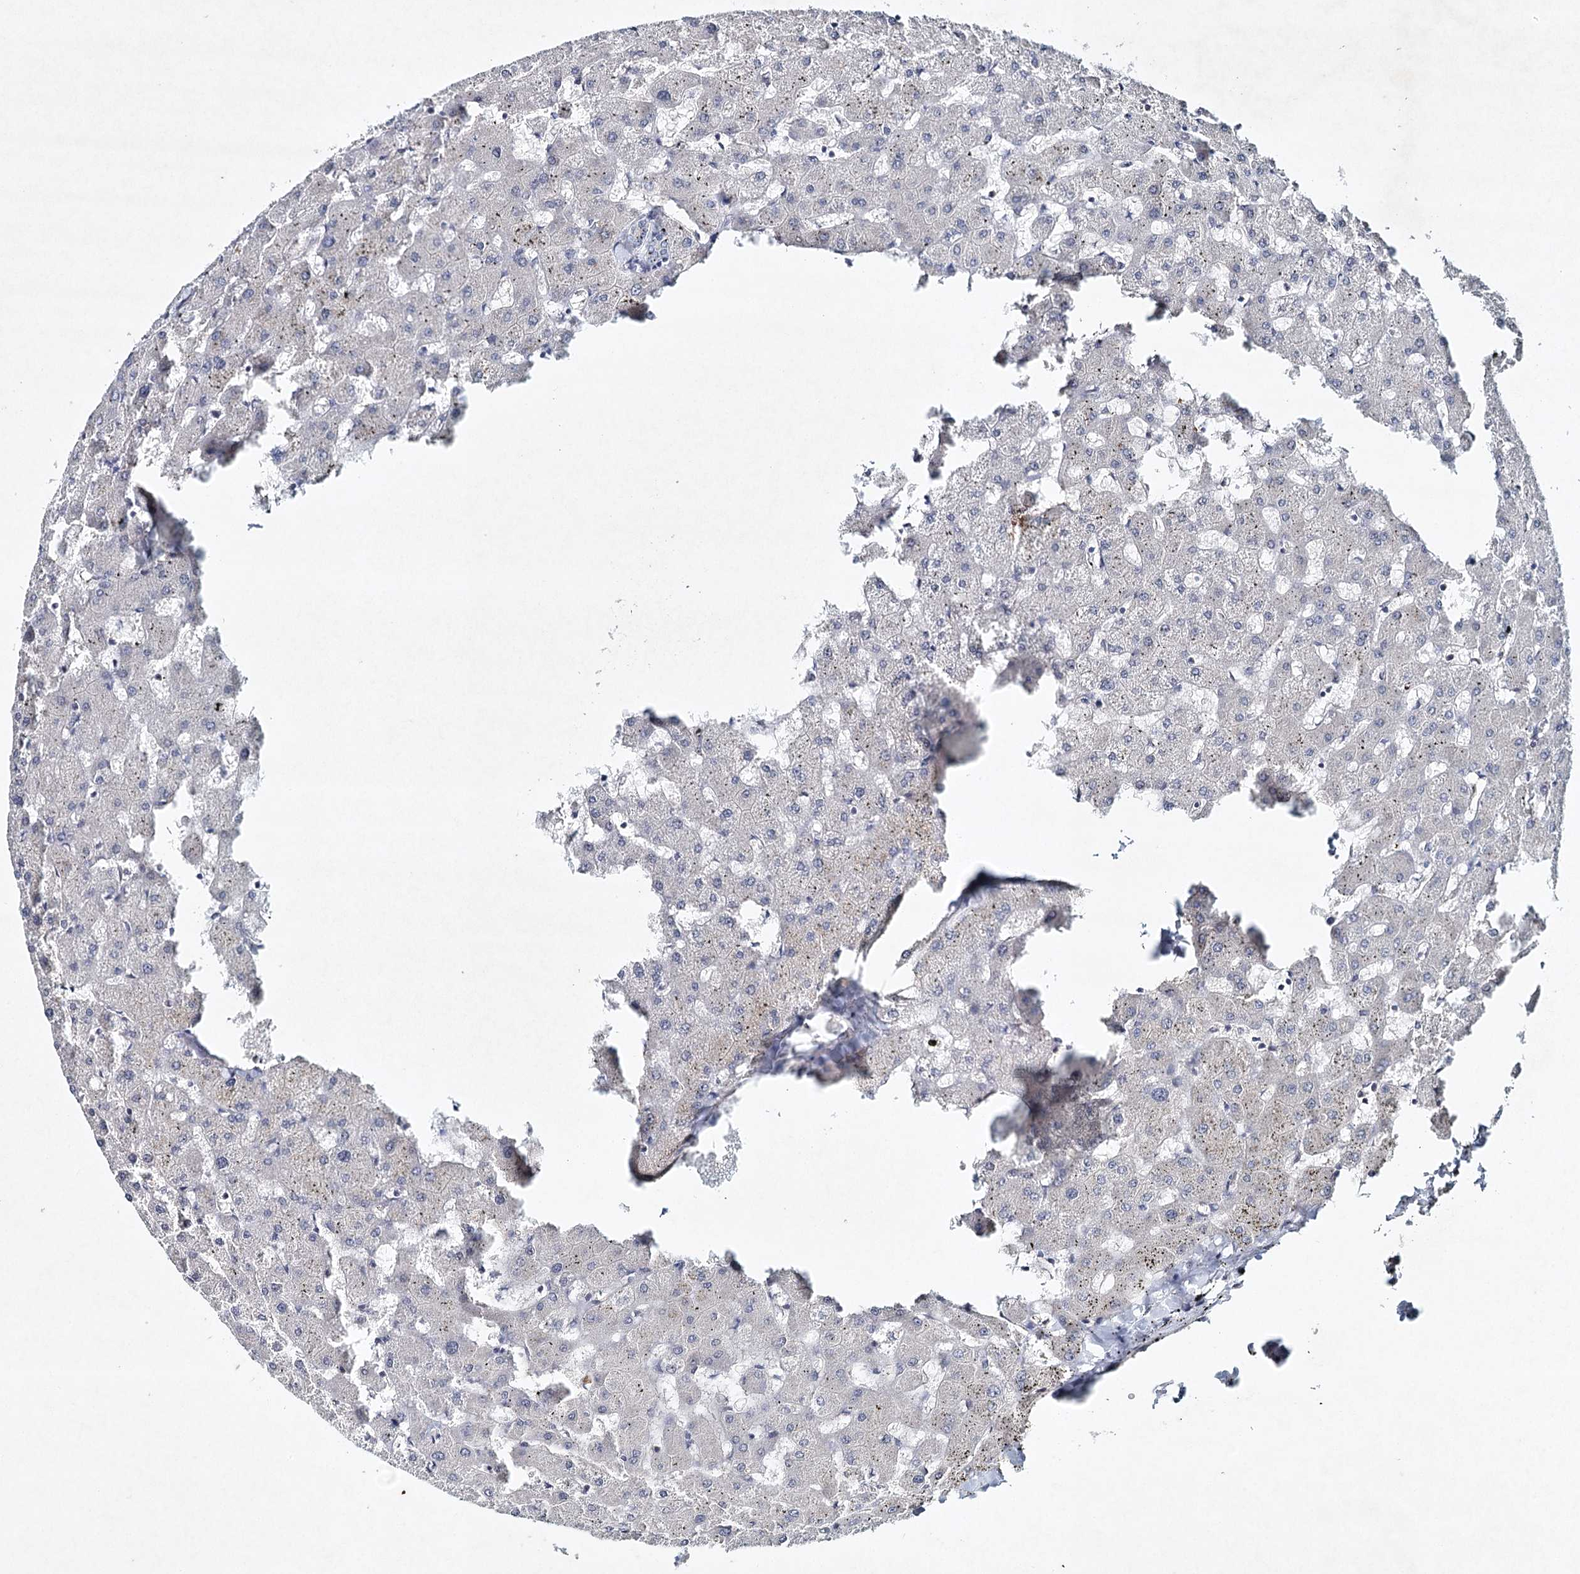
{"staining": {"intensity": "negative", "quantity": "none", "location": "none"}, "tissue": "liver", "cell_type": "Cholangiocytes", "image_type": "normal", "snomed": [{"axis": "morphology", "description": "Normal tissue, NOS"}, {"axis": "topography", "description": "Liver"}], "caption": "Immunohistochemical staining of unremarkable liver displays no significant expression in cholangiocytes.", "gene": "SYNPO", "patient": {"sex": "female", "age": 63}}